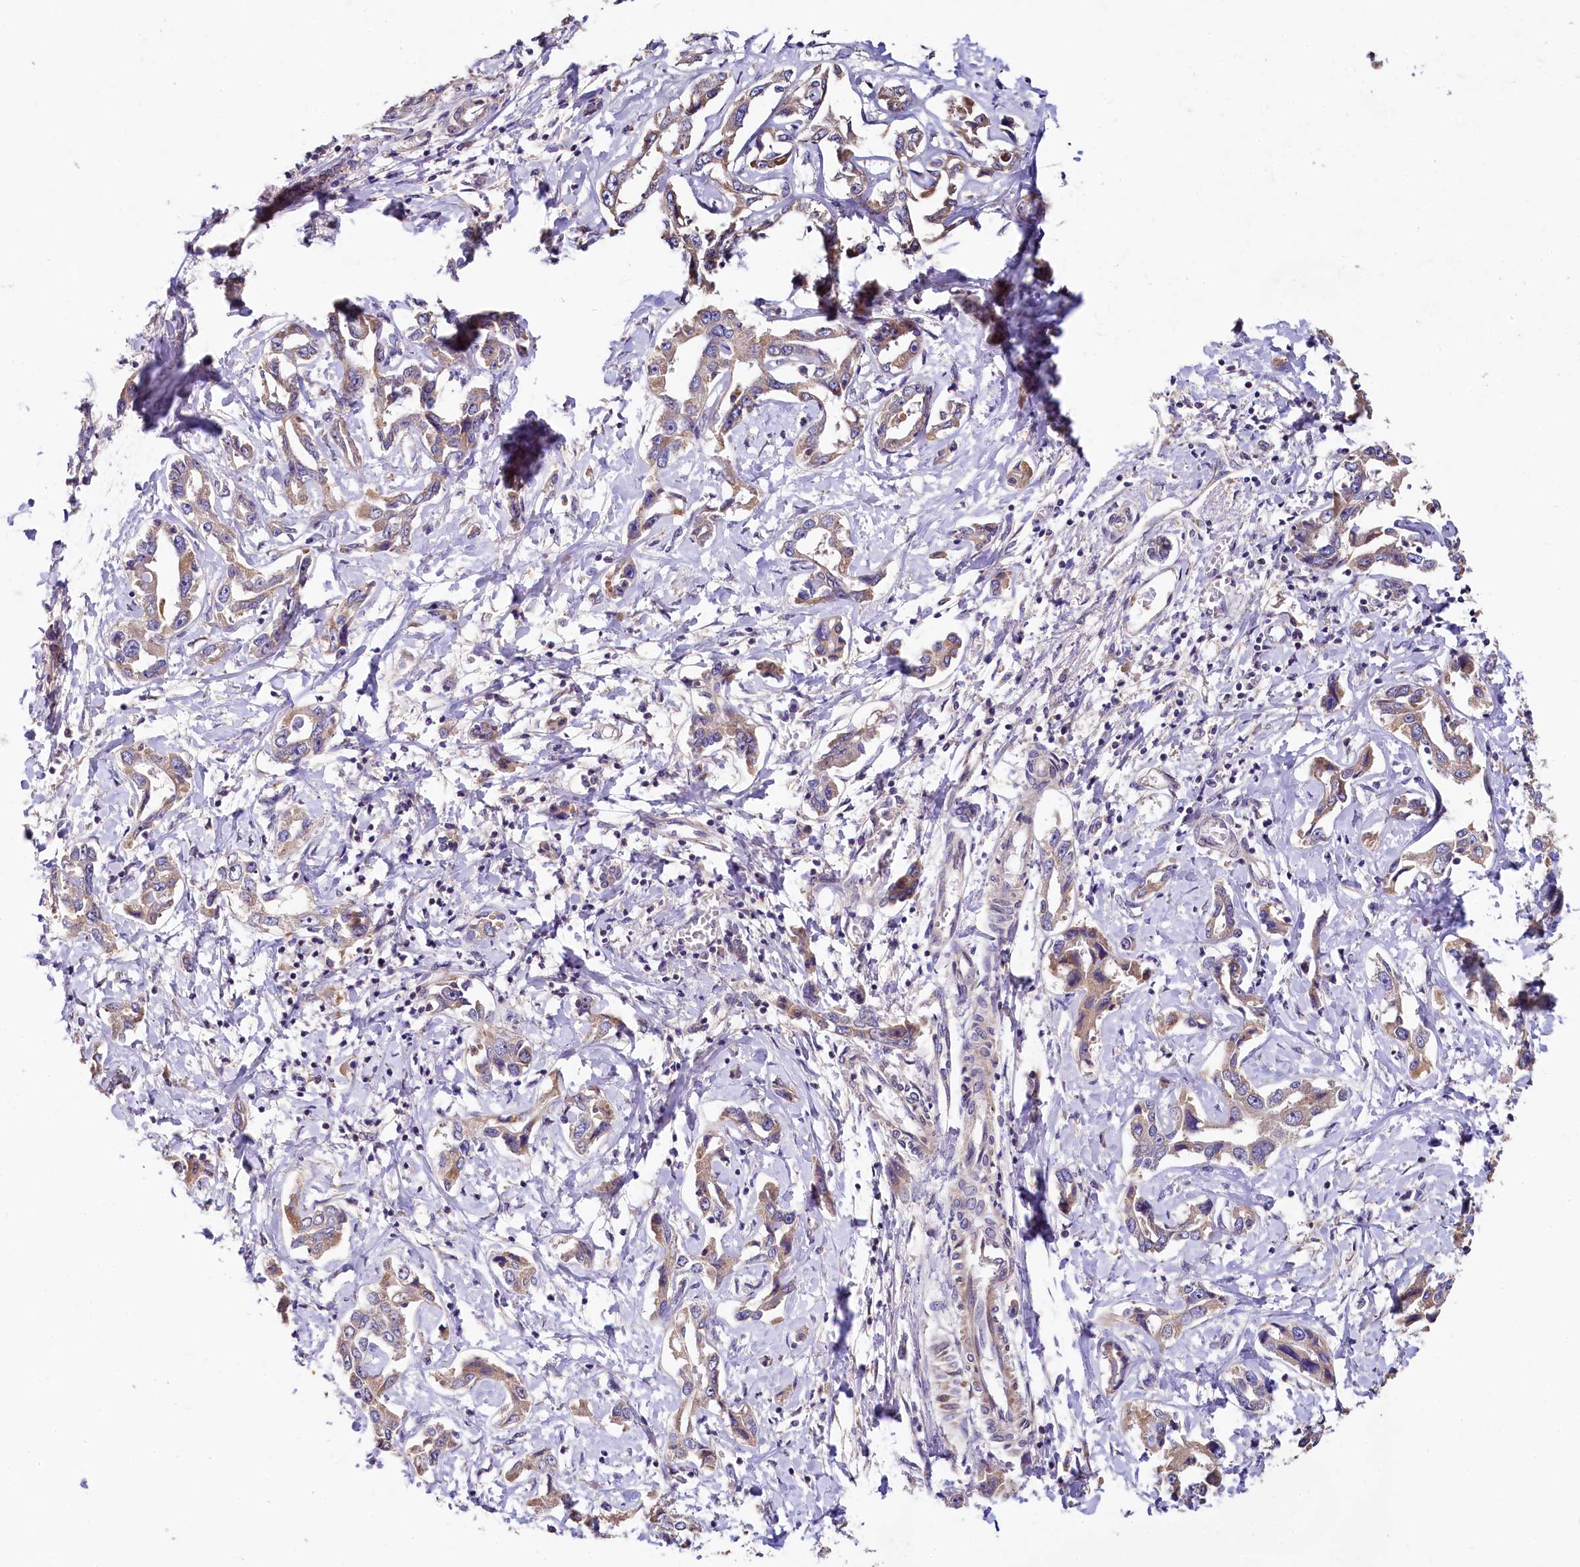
{"staining": {"intensity": "moderate", "quantity": ">75%", "location": "cytoplasmic/membranous"}, "tissue": "liver cancer", "cell_type": "Tumor cells", "image_type": "cancer", "snomed": [{"axis": "morphology", "description": "Cholangiocarcinoma"}, {"axis": "topography", "description": "Liver"}], "caption": "The micrograph reveals staining of cholangiocarcinoma (liver), revealing moderate cytoplasmic/membranous protein expression (brown color) within tumor cells. (DAB = brown stain, brightfield microscopy at high magnification).", "gene": "SPRYD3", "patient": {"sex": "male", "age": 59}}